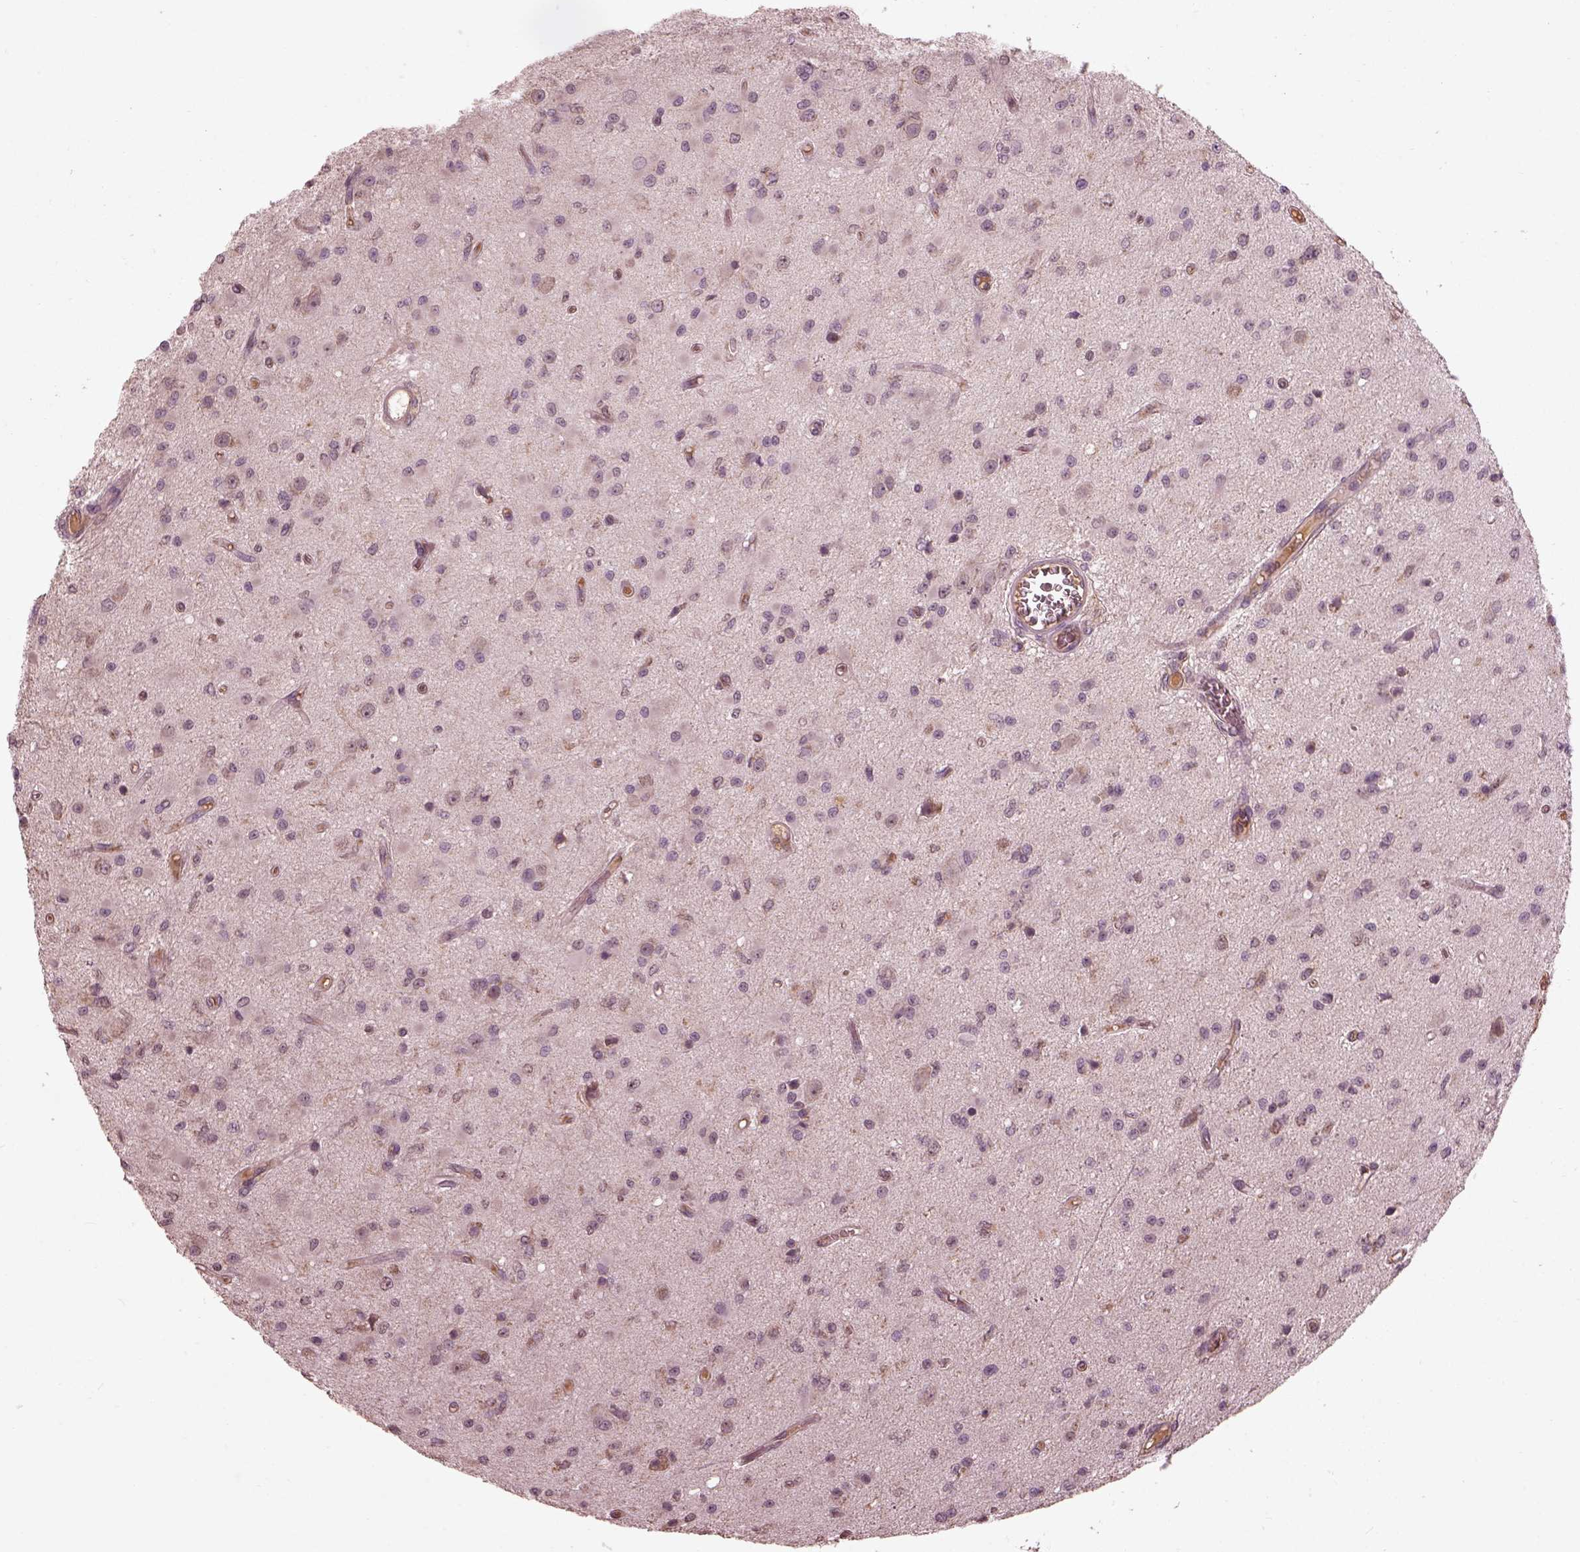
{"staining": {"intensity": "negative", "quantity": "none", "location": "none"}, "tissue": "glioma", "cell_type": "Tumor cells", "image_type": "cancer", "snomed": [{"axis": "morphology", "description": "Glioma, malignant, Low grade"}, {"axis": "topography", "description": "Brain"}], "caption": "Immunohistochemical staining of low-grade glioma (malignant) displays no significant staining in tumor cells.", "gene": "CALR3", "patient": {"sex": "female", "age": 45}}